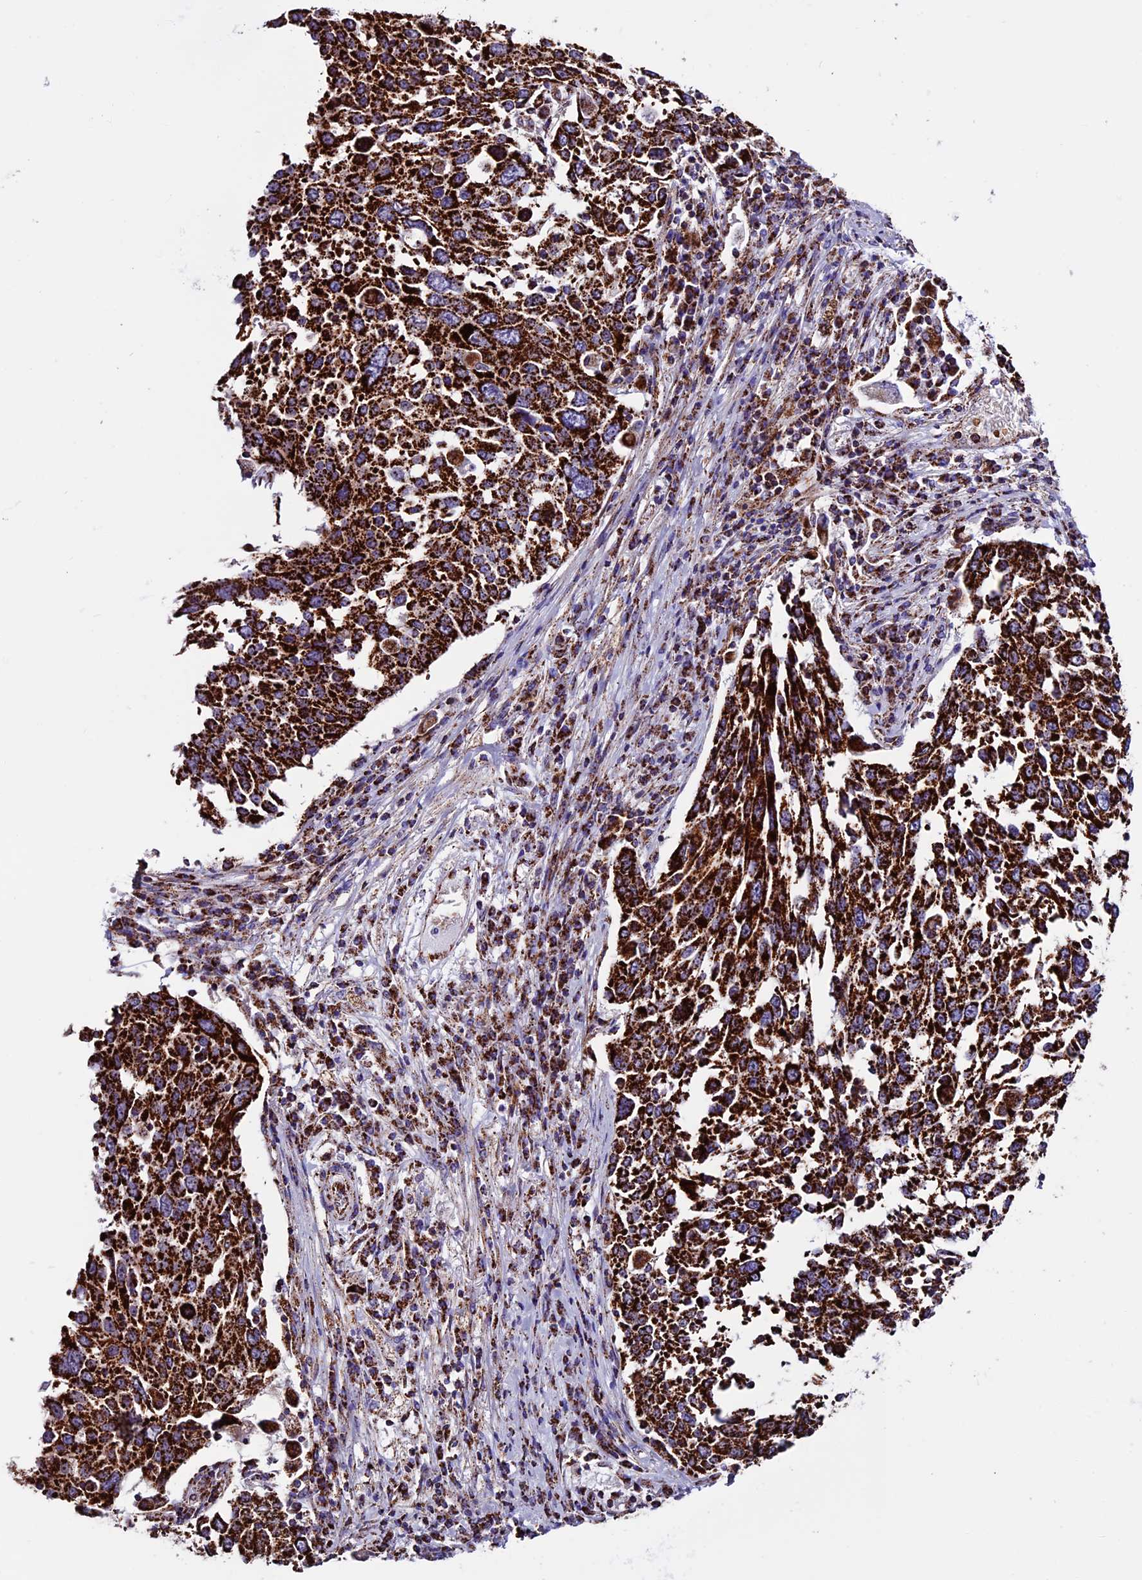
{"staining": {"intensity": "strong", "quantity": ">75%", "location": "cytoplasmic/membranous"}, "tissue": "lung cancer", "cell_type": "Tumor cells", "image_type": "cancer", "snomed": [{"axis": "morphology", "description": "Squamous cell carcinoma, NOS"}, {"axis": "topography", "description": "Lung"}], "caption": "Squamous cell carcinoma (lung) stained for a protein (brown) displays strong cytoplasmic/membranous positive expression in about >75% of tumor cells.", "gene": "CX3CL1", "patient": {"sex": "male", "age": 65}}